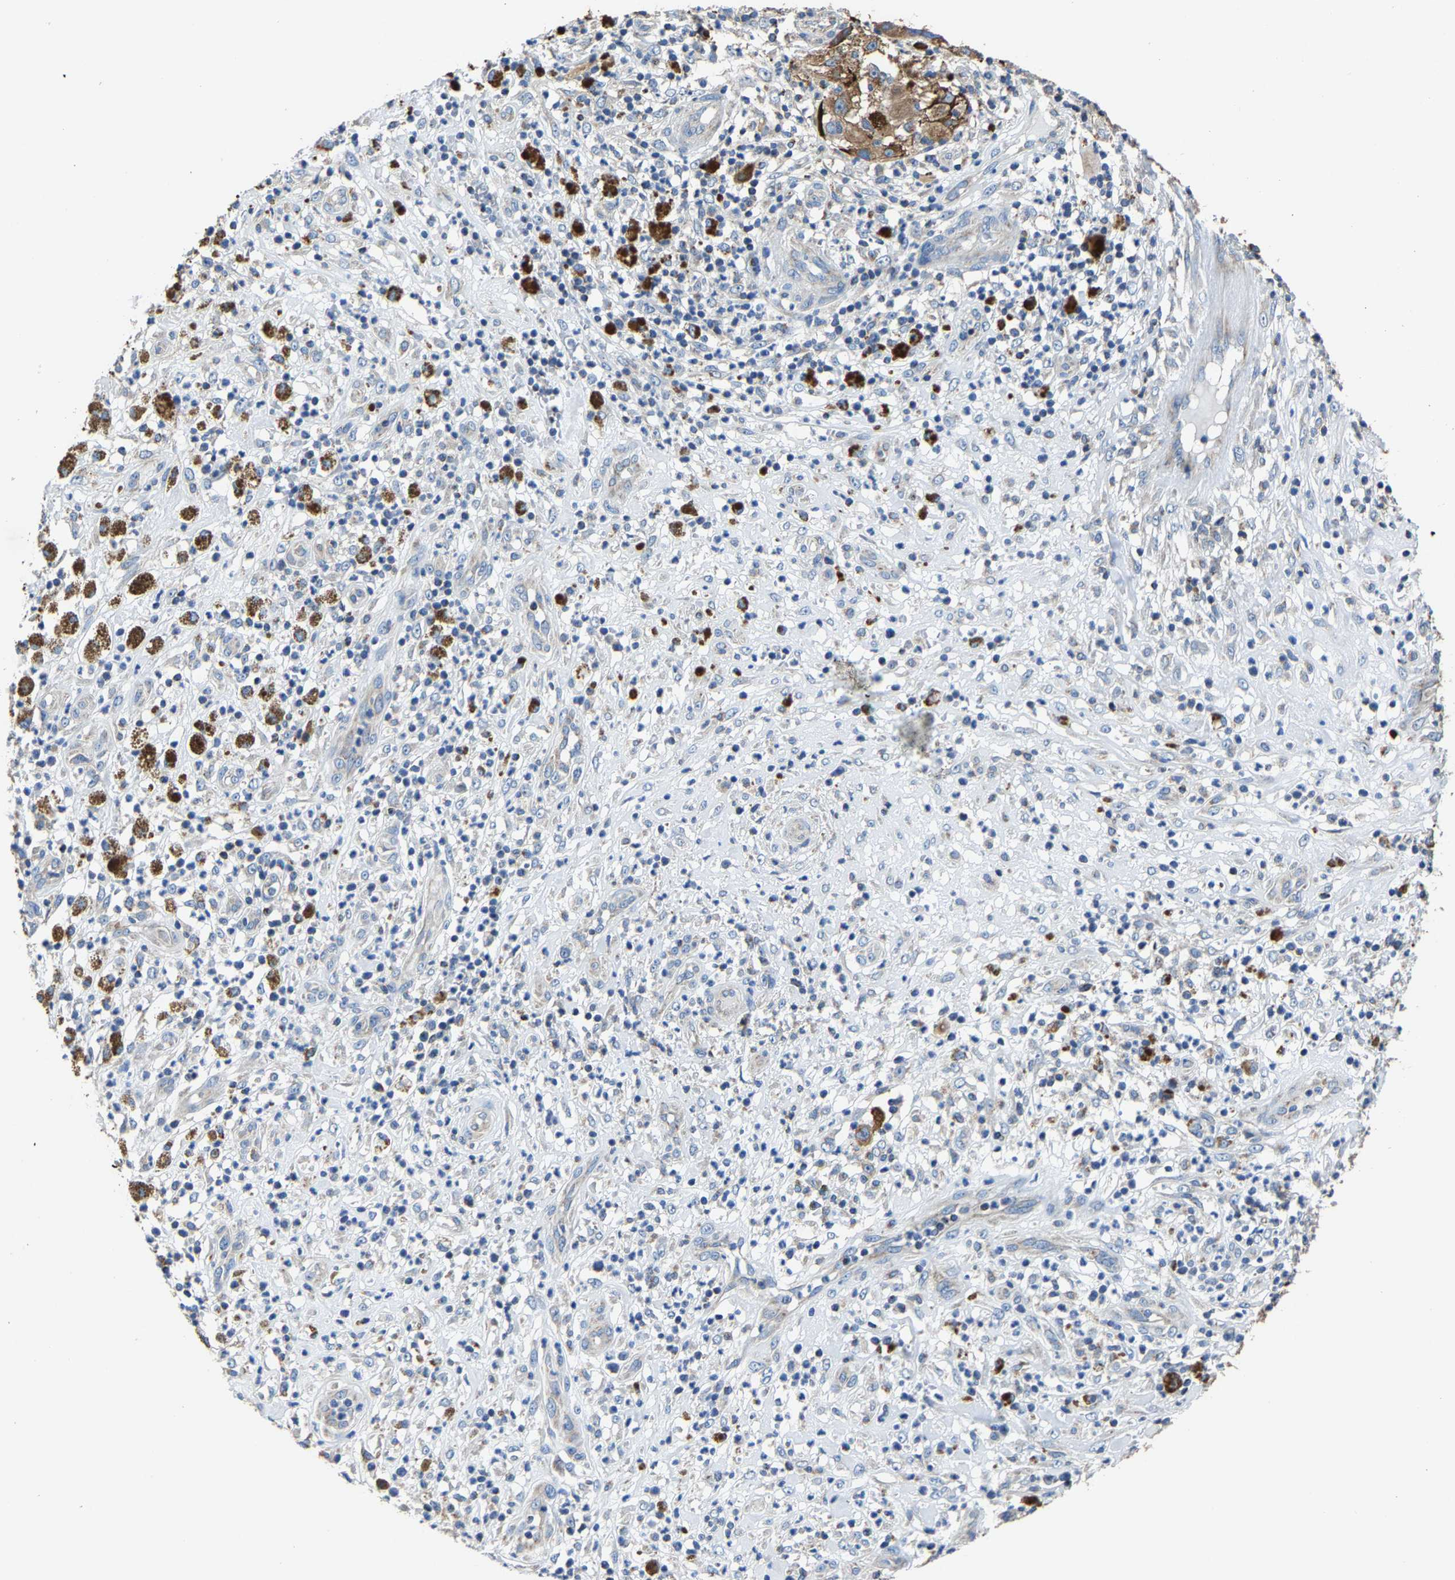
{"staining": {"intensity": "moderate", "quantity": ">75%", "location": "cytoplasmic/membranous"}, "tissue": "melanoma", "cell_type": "Tumor cells", "image_type": "cancer", "snomed": [{"axis": "morphology", "description": "Necrosis, NOS"}, {"axis": "morphology", "description": "Malignant melanoma, NOS"}, {"axis": "topography", "description": "Skin"}], "caption": "Malignant melanoma tissue reveals moderate cytoplasmic/membranous expression in about >75% of tumor cells, visualized by immunohistochemistry.", "gene": "AGK", "patient": {"sex": "female", "age": 87}}